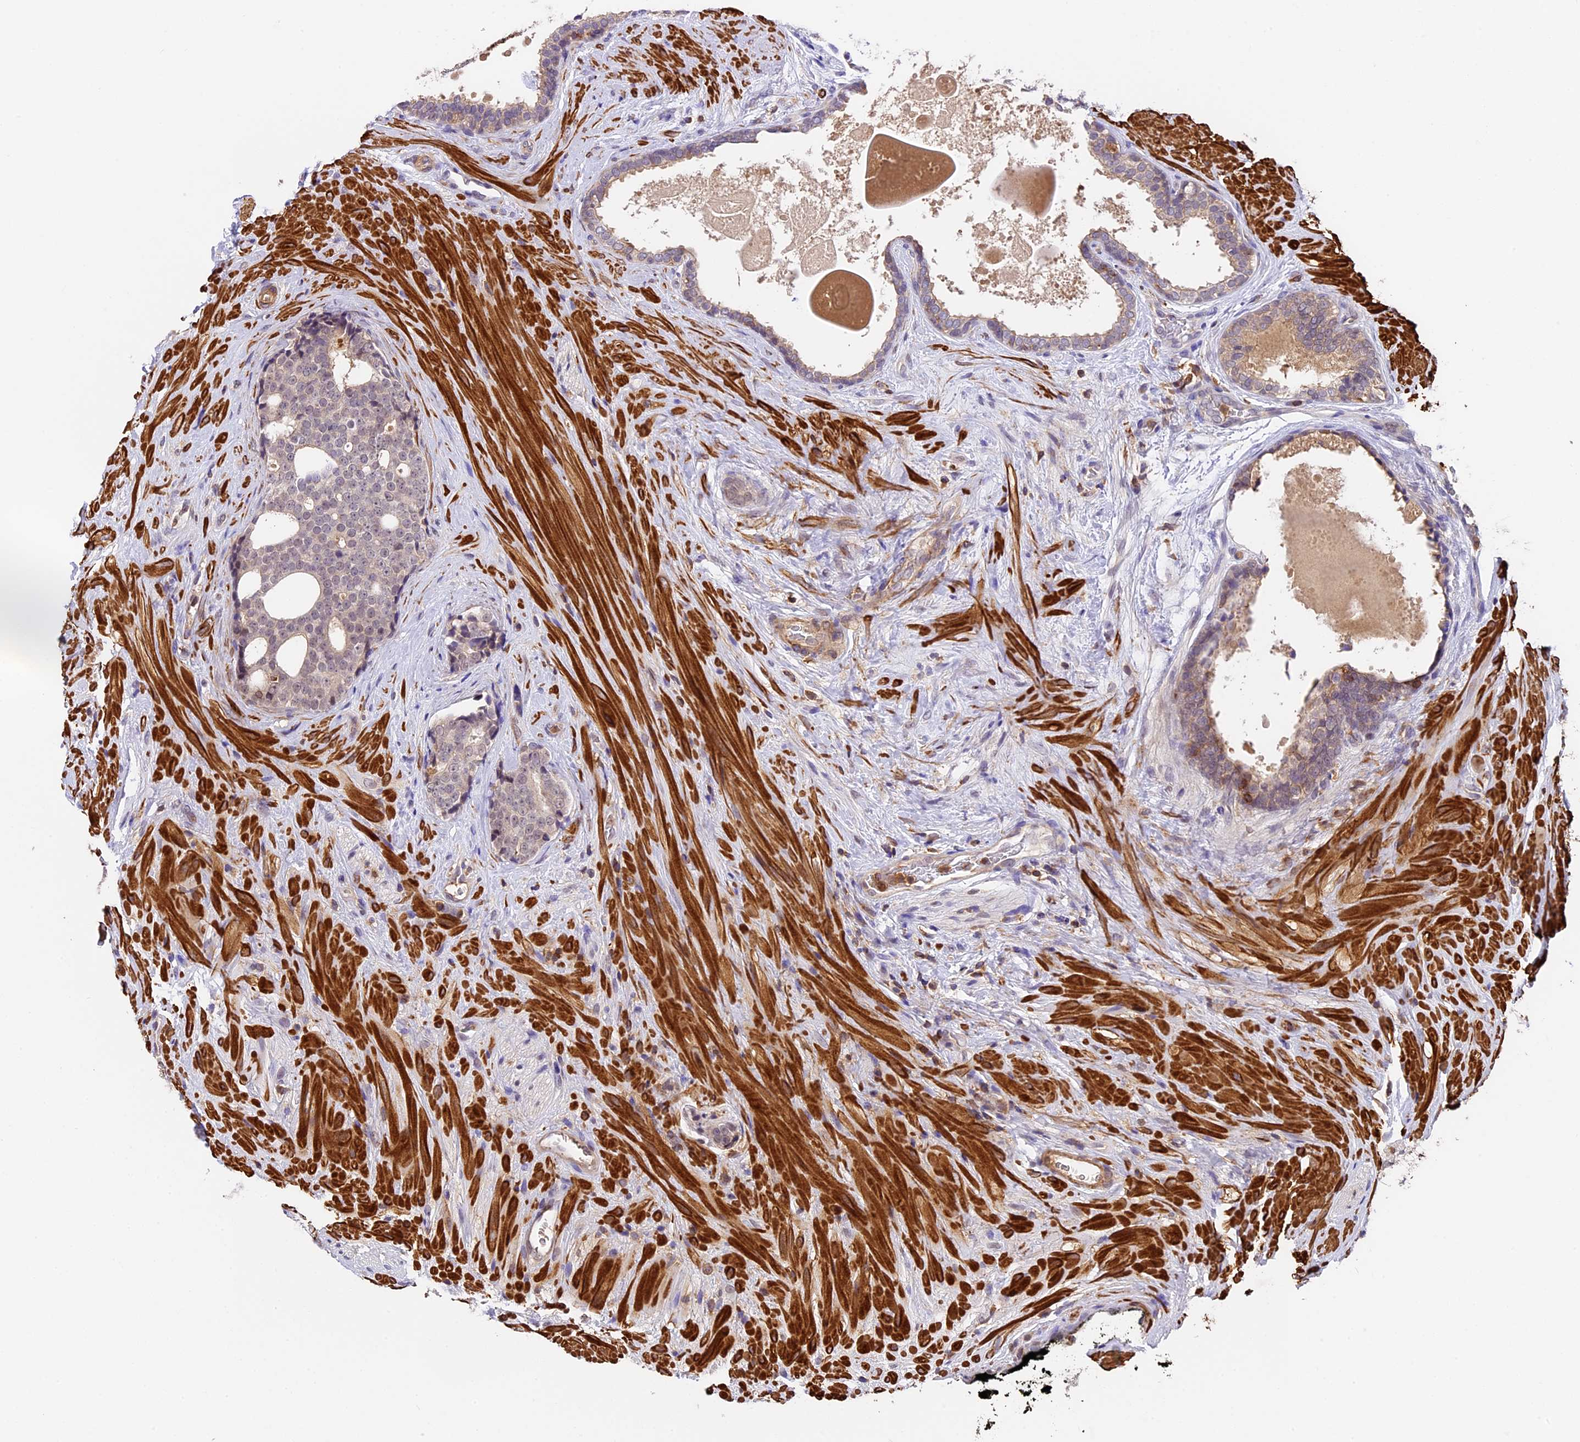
{"staining": {"intensity": "weak", "quantity": "<25%", "location": "nuclear"}, "tissue": "prostate cancer", "cell_type": "Tumor cells", "image_type": "cancer", "snomed": [{"axis": "morphology", "description": "Adenocarcinoma, High grade"}, {"axis": "topography", "description": "Prostate"}], "caption": "Human prostate cancer (adenocarcinoma (high-grade)) stained for a protein using IHC shows no positivity in tumor cells.", "gene": "TBC1D1", "patient": {"sex": "male", "age": 56}}